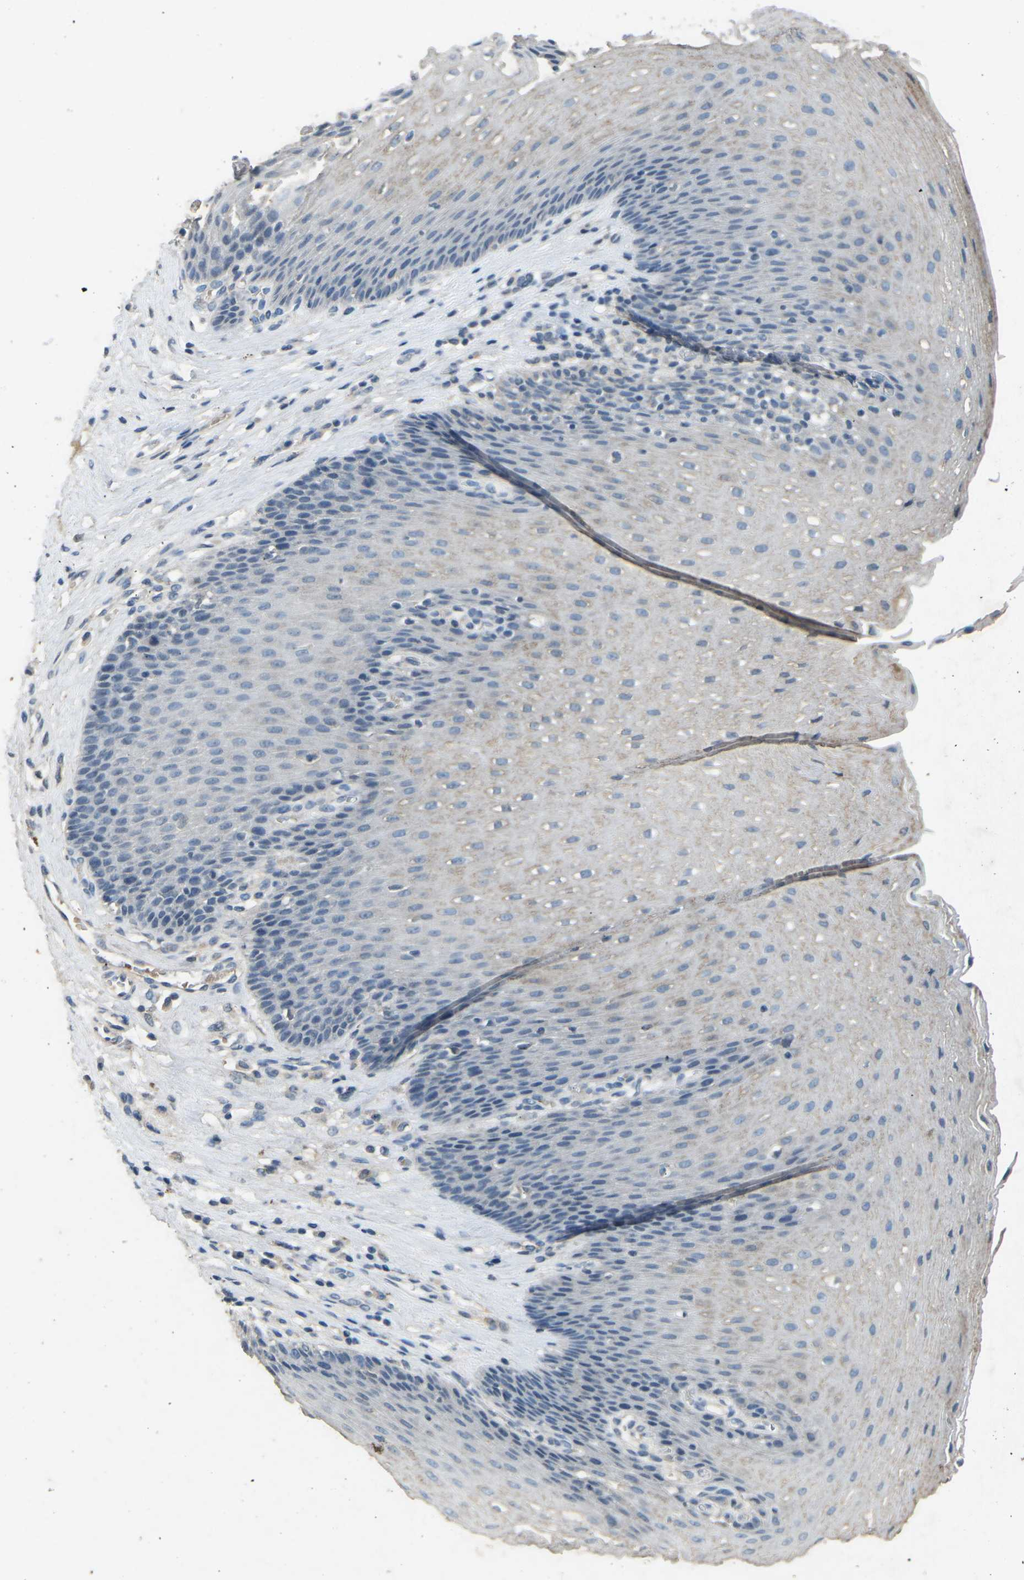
{"staining": {"intensity": "negative", "quantity": "none", "location": "none"}, "tissue": "esophagus", "cell_type": "Squamous epithelial cells", "image_type": "normal", "snomed": [{"axis": "morphology", "description": "Normal tissue, NOS"}, {"axis": "topography", "description": "Esophagus"}], "caption": "Immunohistochemistry (IHC) of benign esophagus displays no staining in squamous epithelial cells.", "gene": "A1BG", "patient": {"sex": "male", "age": 48}}